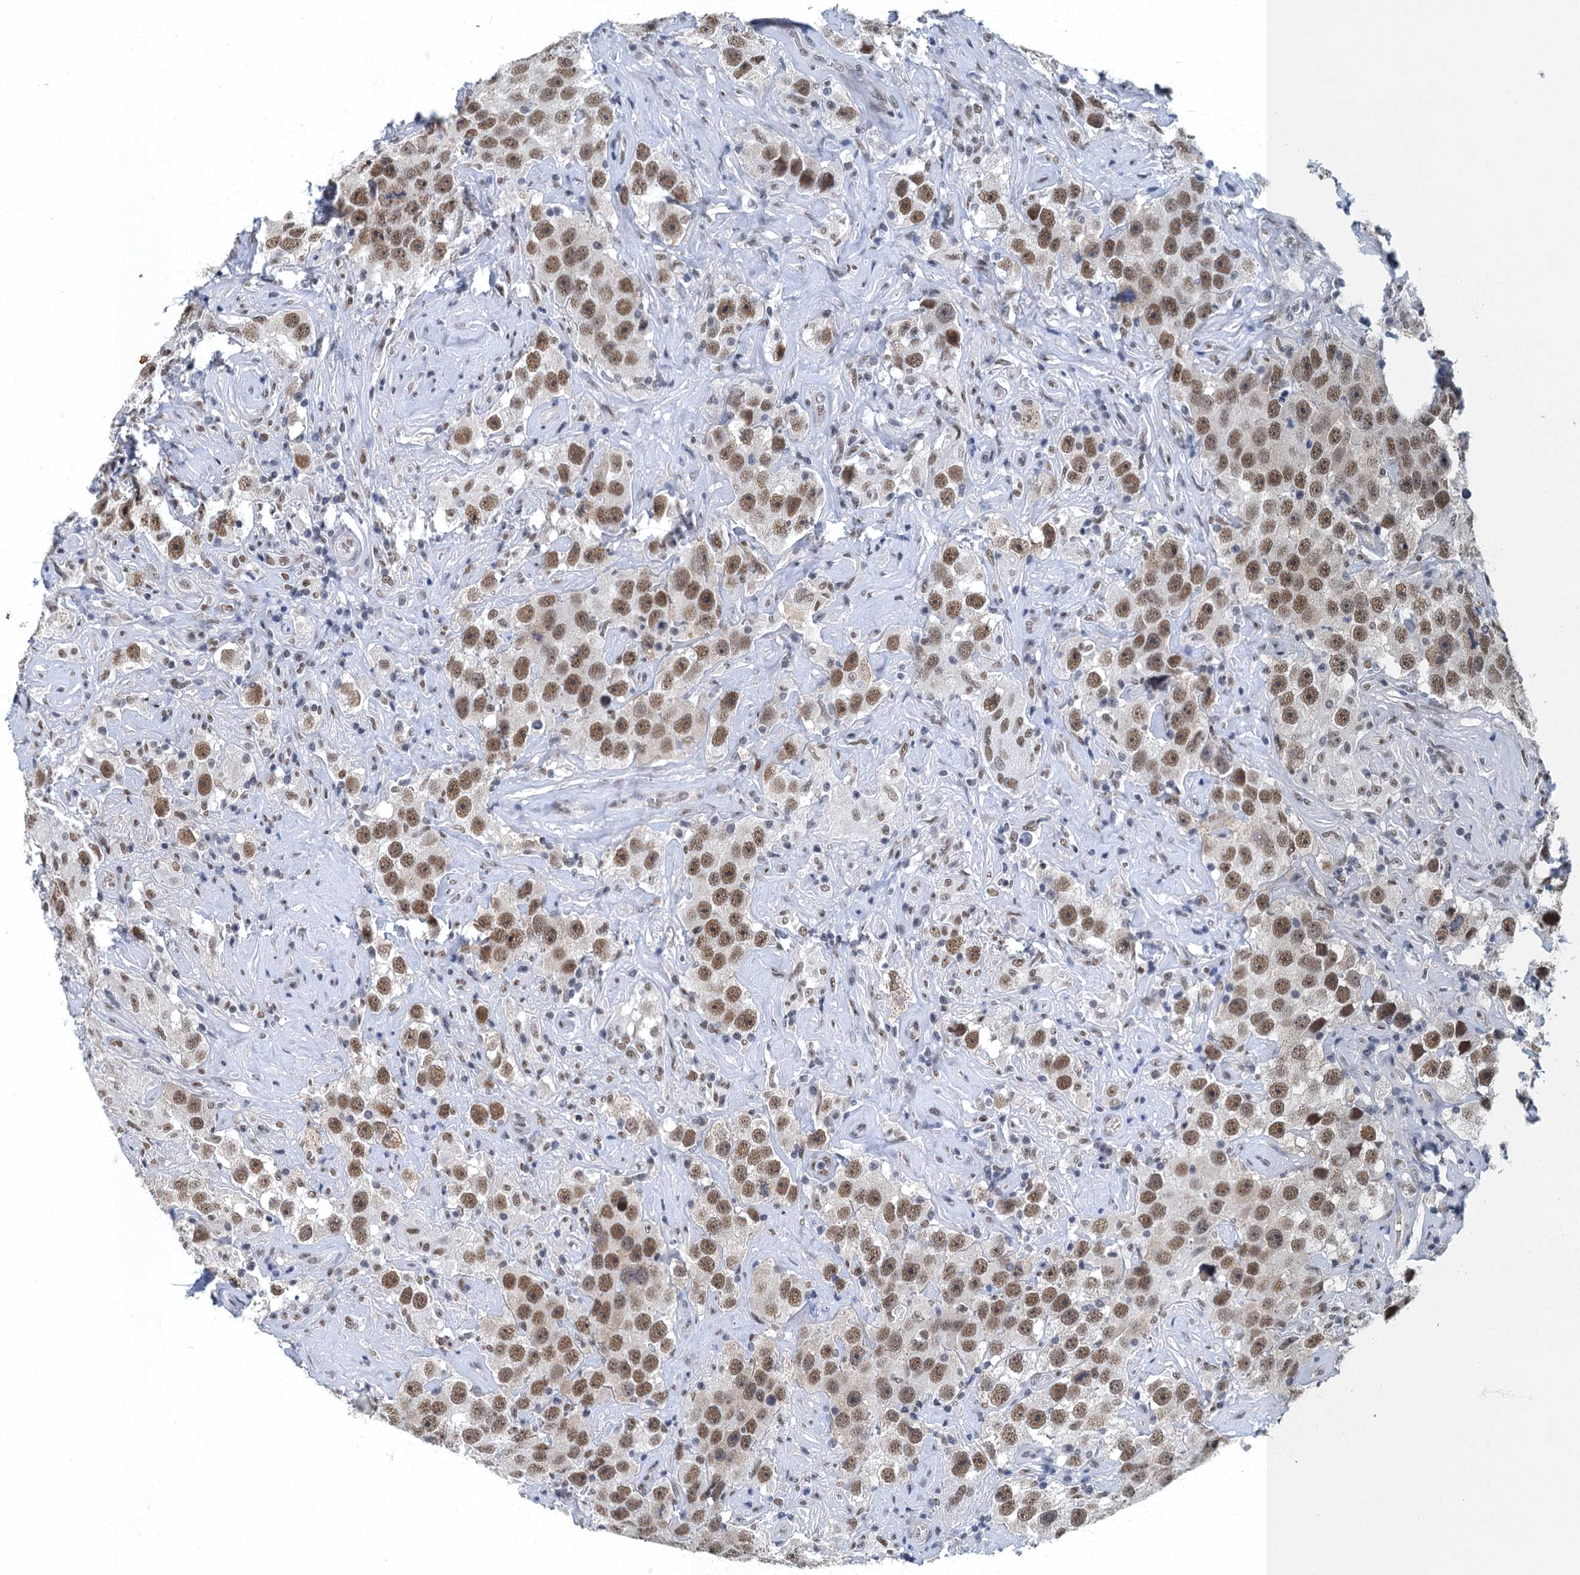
{"staining": {"intensity": "moderate", "quantity": ">75%", "location": "nuclear"}, "tissue": "testis cancer", "cell_type": "Tumor cells", "image_type": "cancer", "snomed": [{"axis": "morphology", "description": "Seminoma, NOS"}, {"axis": "topography", "description": "Testis"}], "caption": "Human seminoma (testis) stained with a protein marker displays moderate staining in tumor cells.", "gene": "GADL1", "patient": {"sex": "male", "age": 49}}